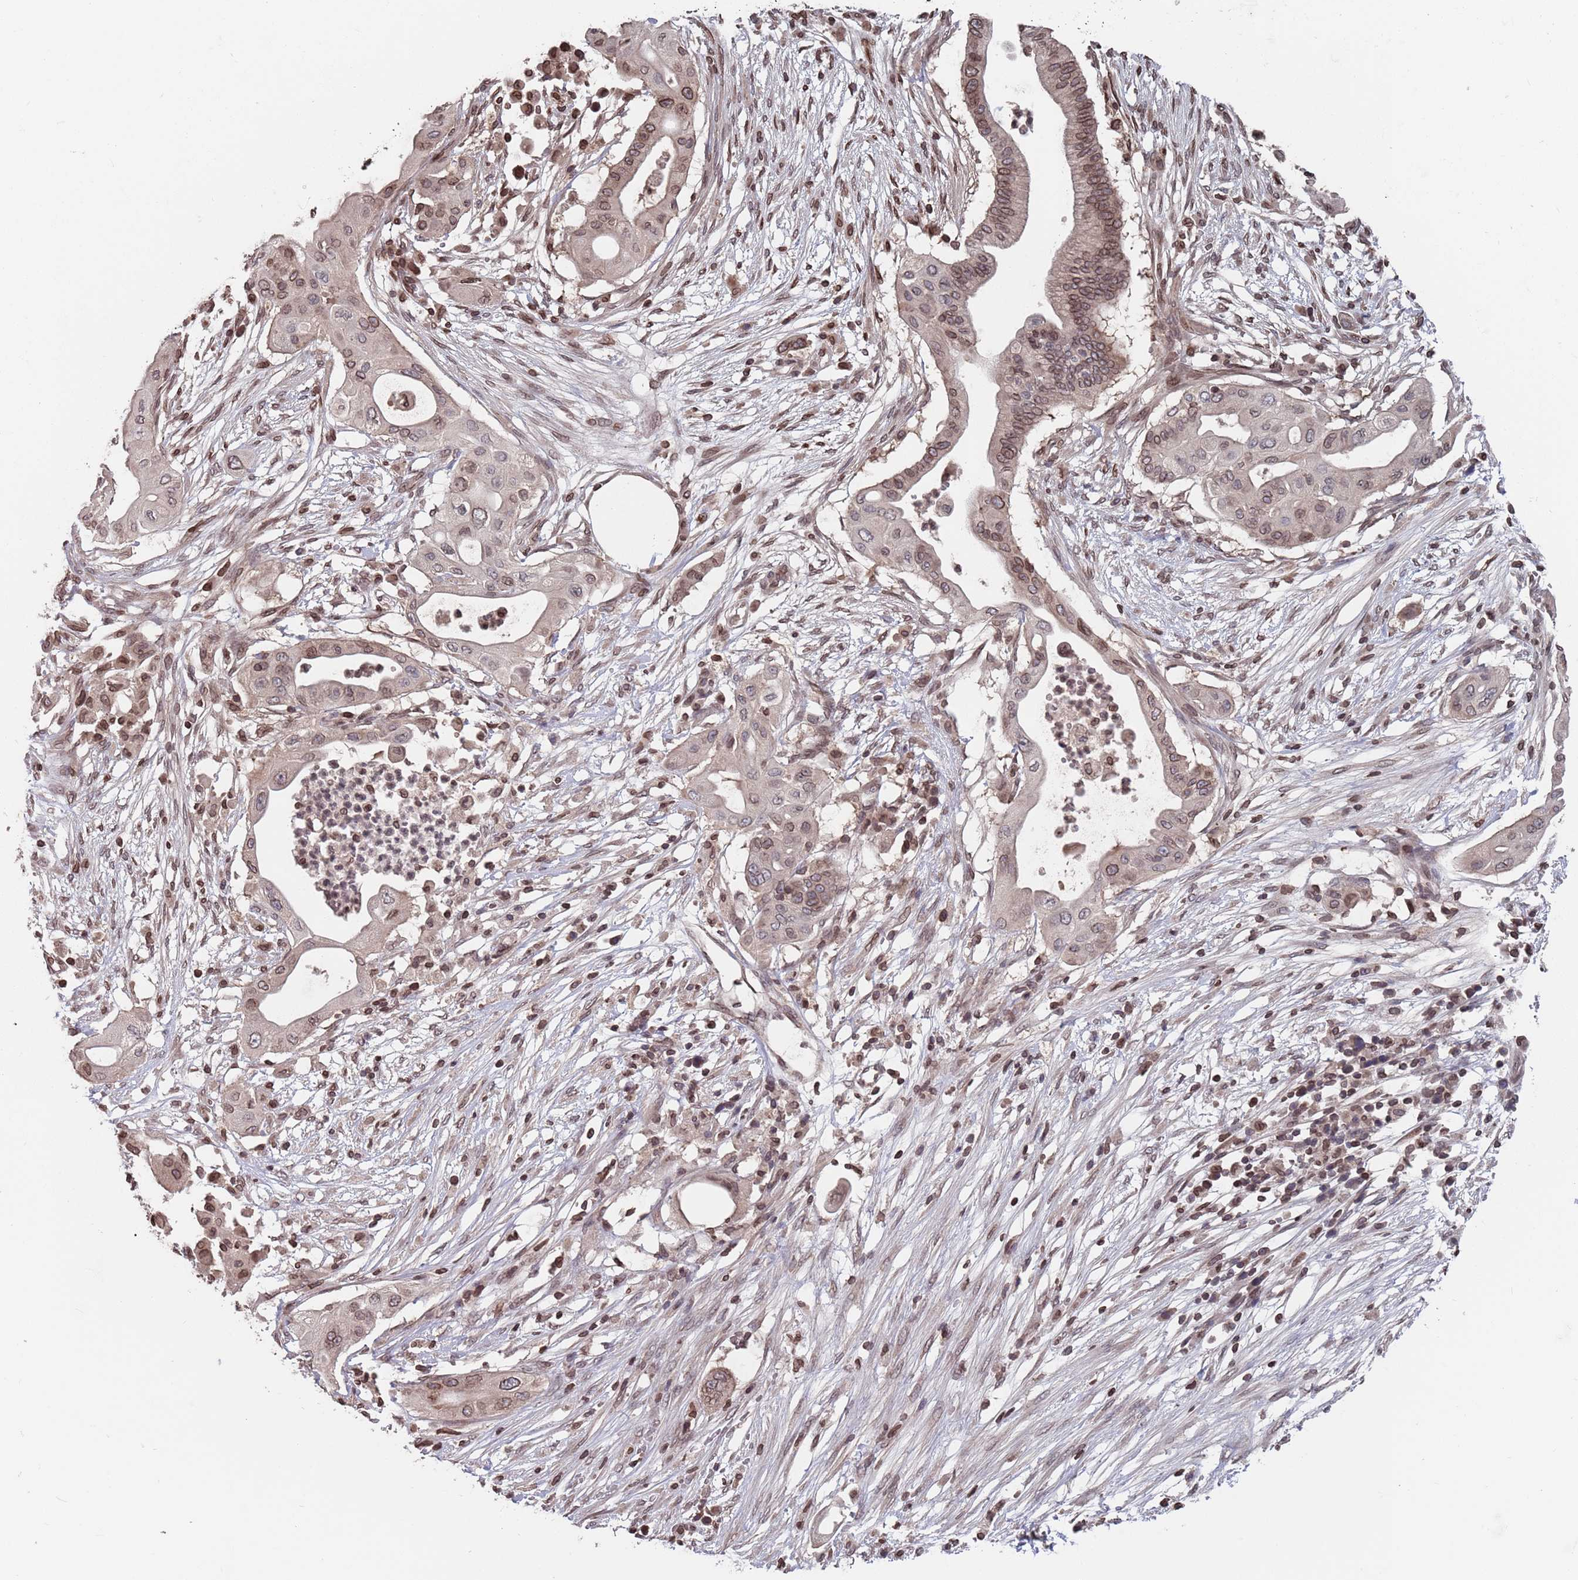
{"staining": {"intensity": "moderate", "quantity": ">75%", "location": "cytoplasmic/membranous,nuclear"}, "tissue": "pancreatic cancer", "cell_type": "Tumor cells", "image_type": "cancer", "snomed": [{"axis": "morphology", "description": "Adenocarcinoma, NOS"}, {"axis": "topography", "description": "Pancreas"}], "caption": "Pancreatic cancer (adenocarcinoma) was stained to show a protein in brown. There is medium levels of moderate cytoplasmic/membranous and nuclear expression in approximately >75% of tumor cells. The protein is stained brown, and the nuclei are stained in blue (DAB (3,3'-diaminobenzidine) IHC with brightfield microscopy, high magnification).", "gene": "SDHAF3", "patient": {"sex": "male", "age": 68}}